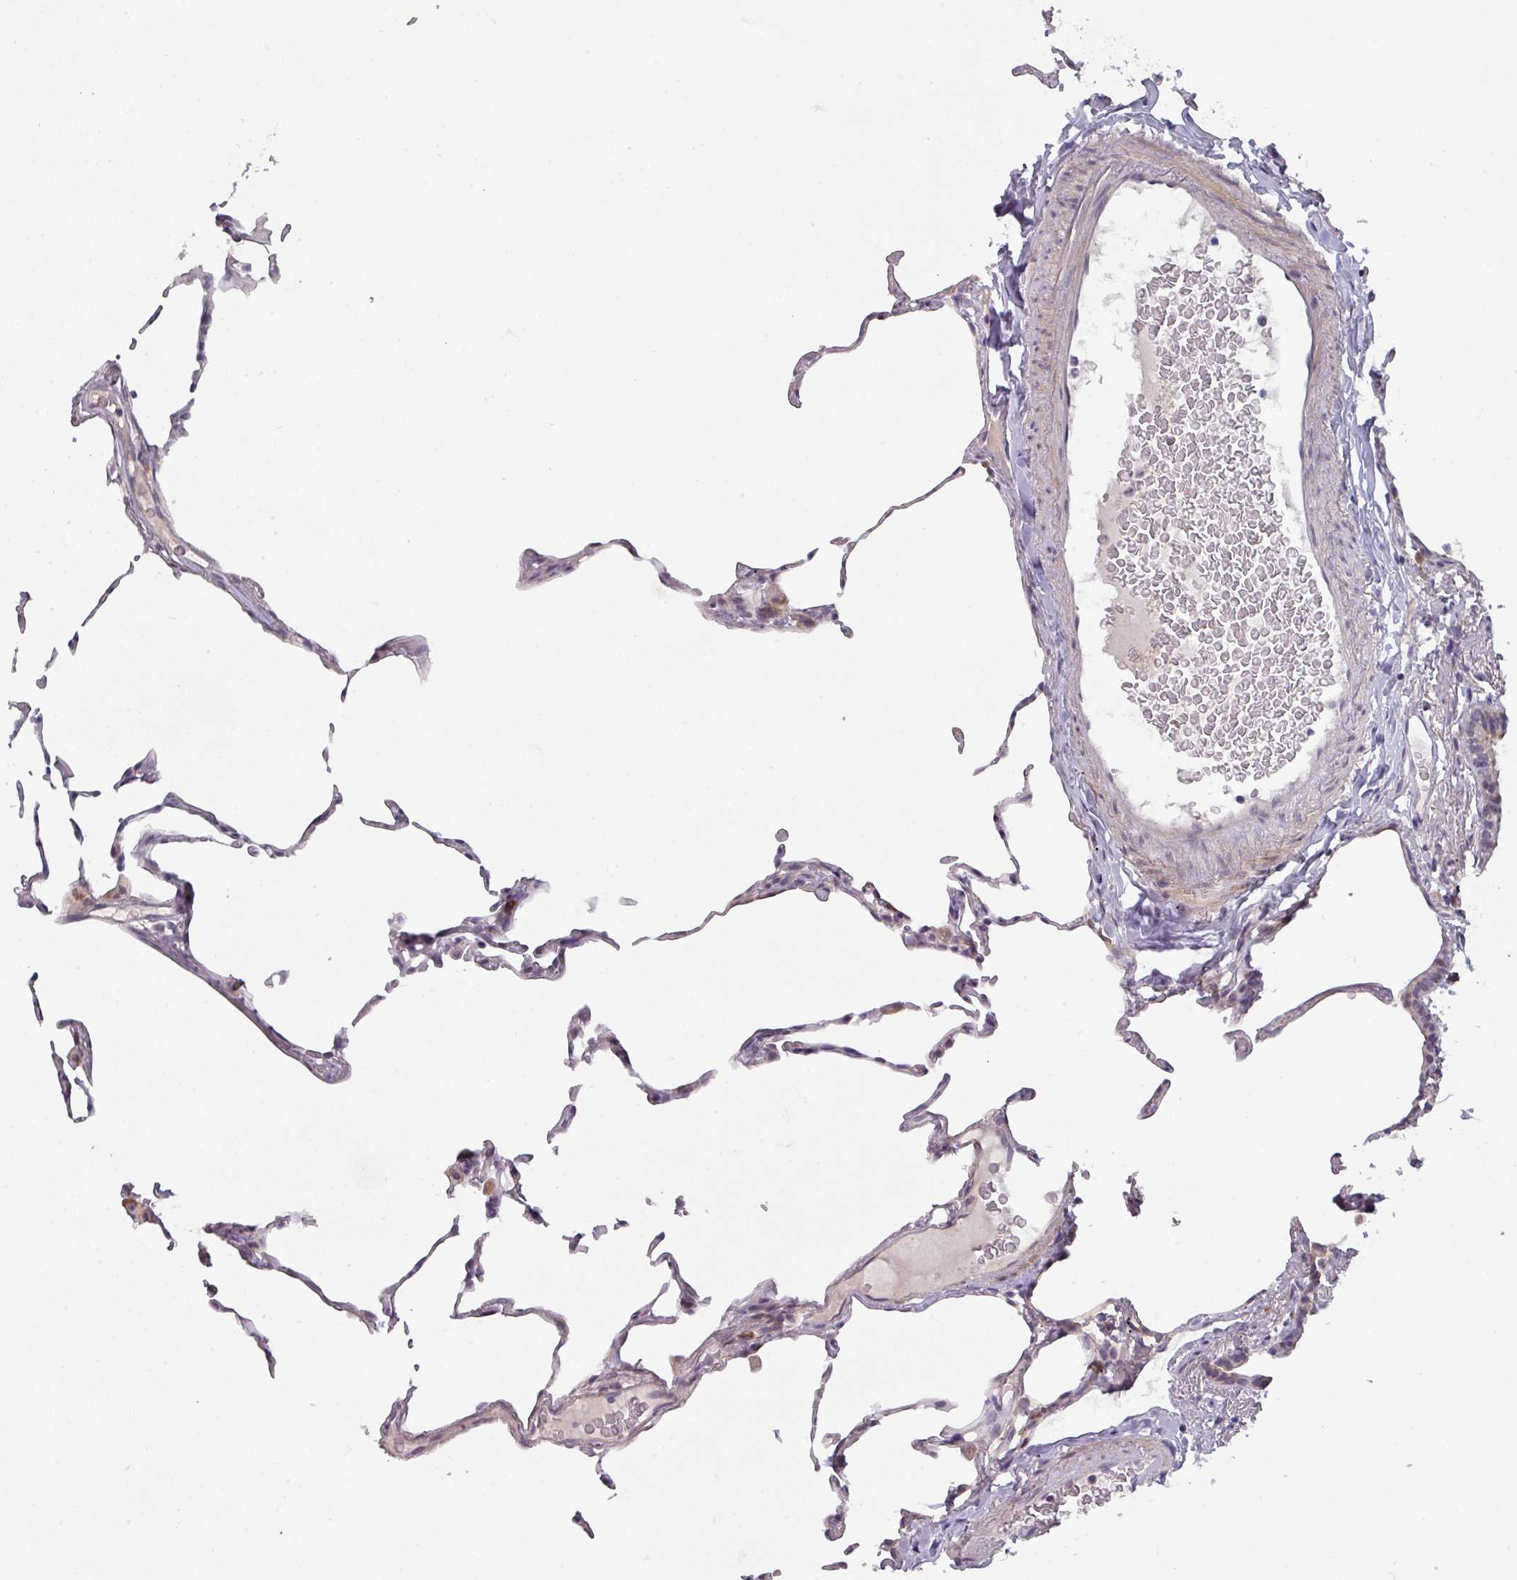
{"staining": {"intensity": "negative", "quantity": "none", "location": "none"}, "tissue": "lung", "cell_type": "Alveolar cells", "image_type": "normal", "snomed": [{"axis": "morphology", "description": "Normal tissue, NOS"}, {"axis": "topography", "description": "Lung"}], "caption": "This is an immunohistochemistry micrograph of benign lung. There is no expression in alveolar cells.", "gene": "C2orf68", "patient": {"sex": "female", "age": 57}}